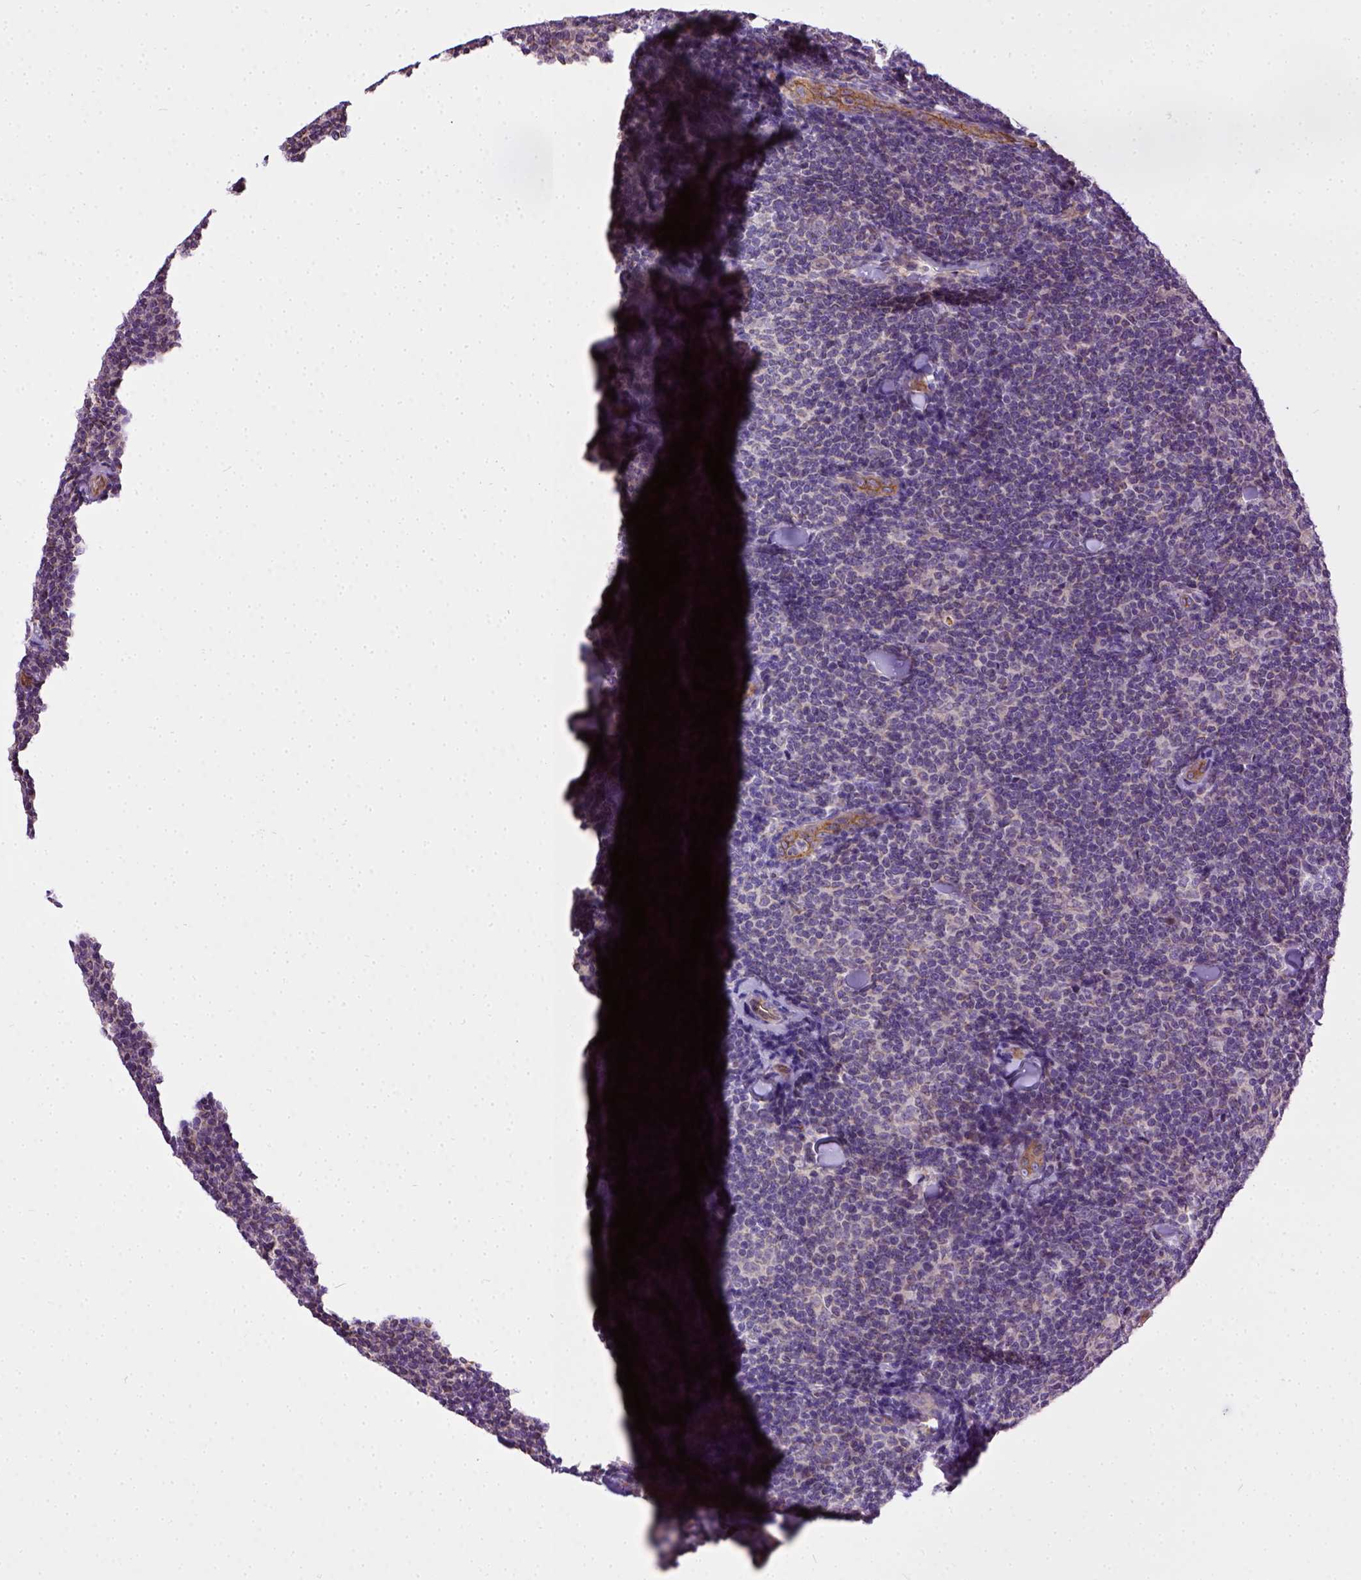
{"staining": {"intensity": "negative", "quantity": "none", "location": "none"}, "tissue": "lymphoma", "cell_type": "Tumor cells", "image_type": "cancer", "snomed": [{"axis": "morphology", "description": "Malignant lymphoma, non-Hodgkin's type, Low grade"}, {"axis": "topography", "description": "Lymph node"}], "caption": "The photomicrograph displays no staining of tumor cells in lymphoma.", "gene": "ENG", "patient": {"sex": "female", "age": 56}}